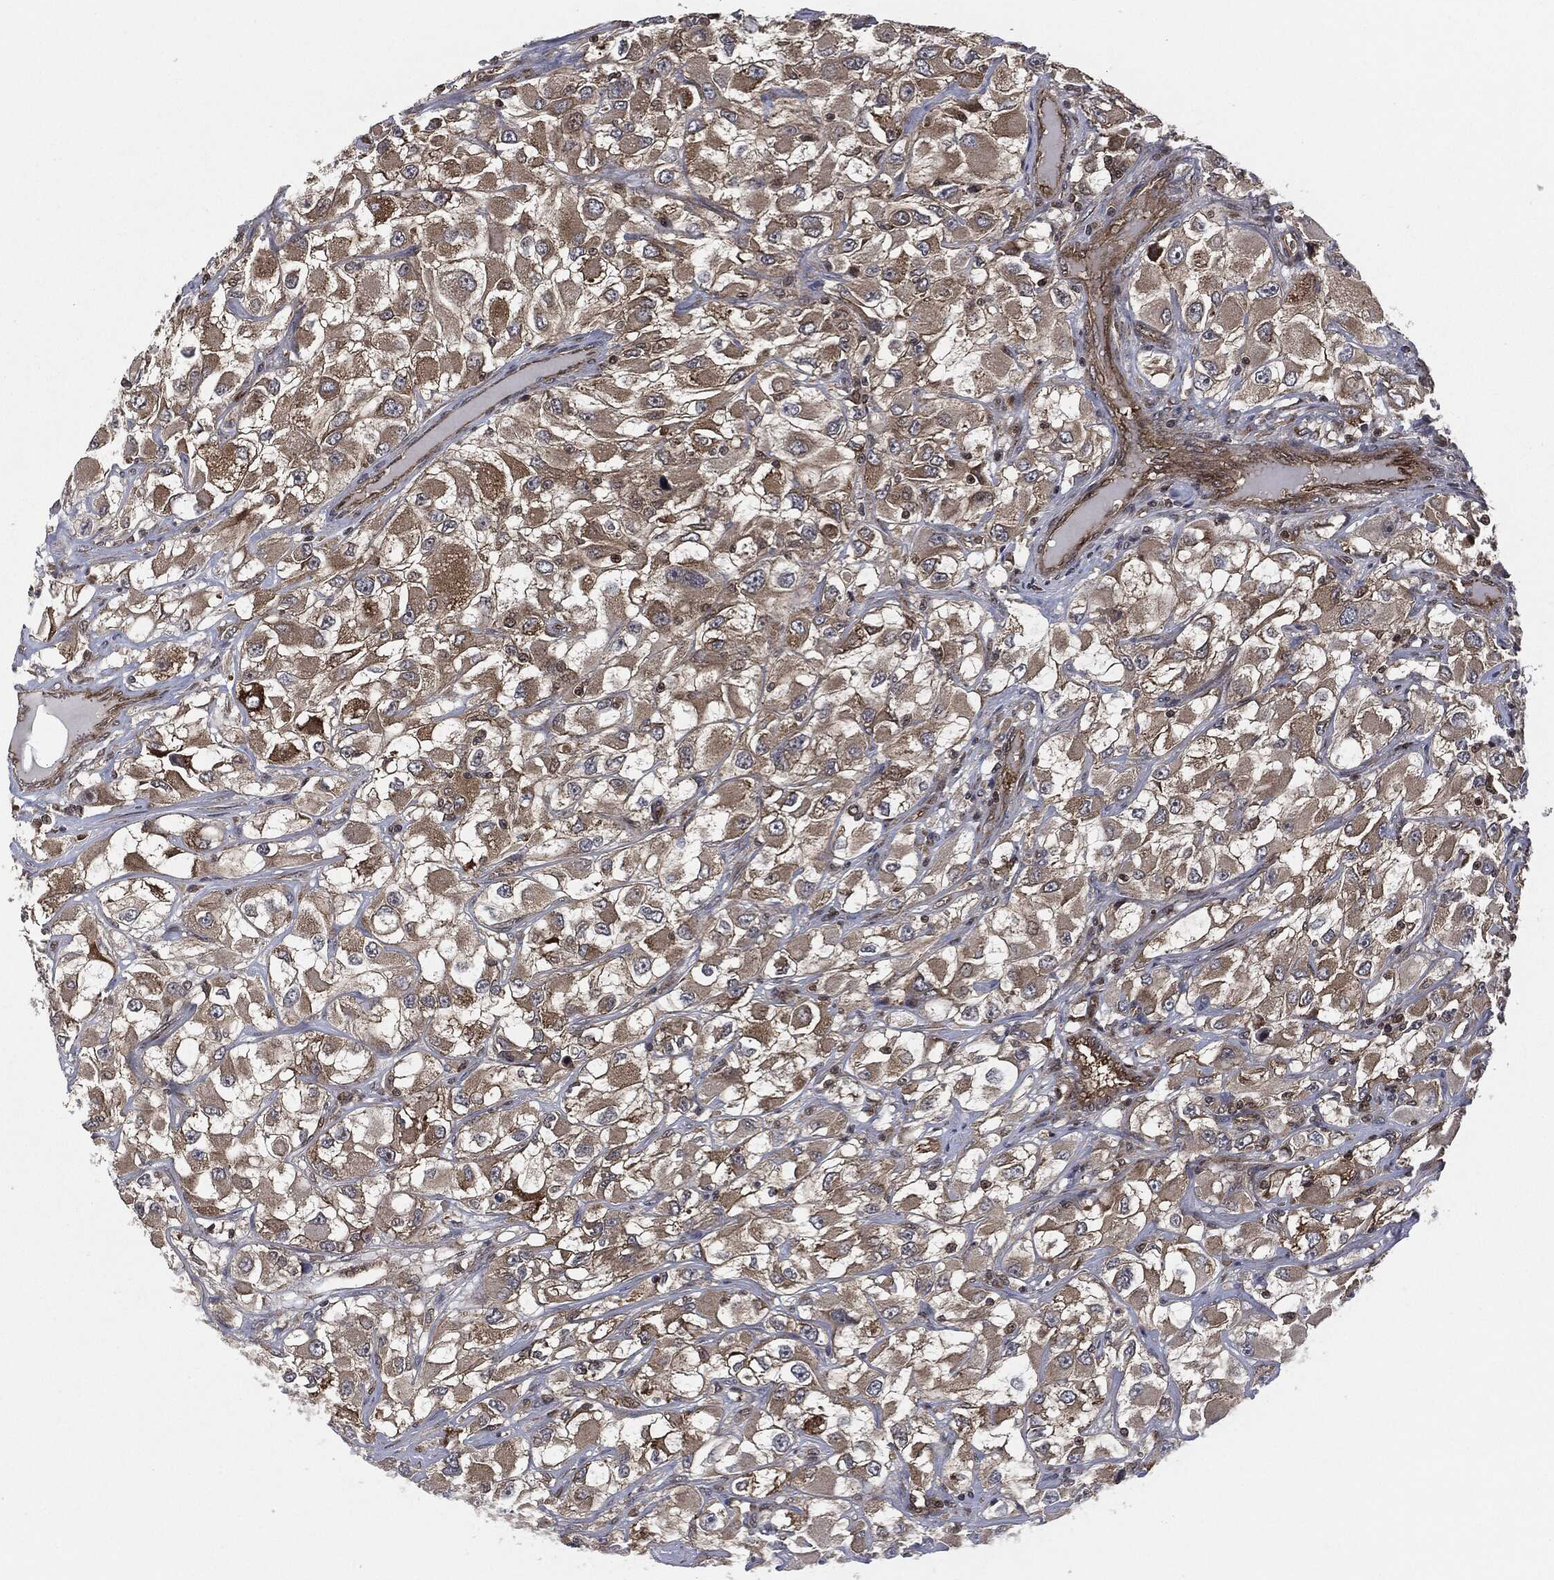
{"staining": {"intensity": "weak", "quantity": "25%-75%", "location": "cytoplasmic/membranous"}, "tissue": "renal cancer", "cell_type": "Tumor cells", "image_type": "cancer", "snomed": [{"axis": "morphology", "description": "Adenocarcinoma, NOS"}, {"axis": "topography", "description": "Kidney"}], "caption": "Human adenocarcinoma (renal) stained for a protein (brown) exhibits weak cytoplasmic/membranous positive positivity in approximately 25%-75% of tumor cells.", "gene": "HRAS", "patient": {"sex": "female", "age": 52}}